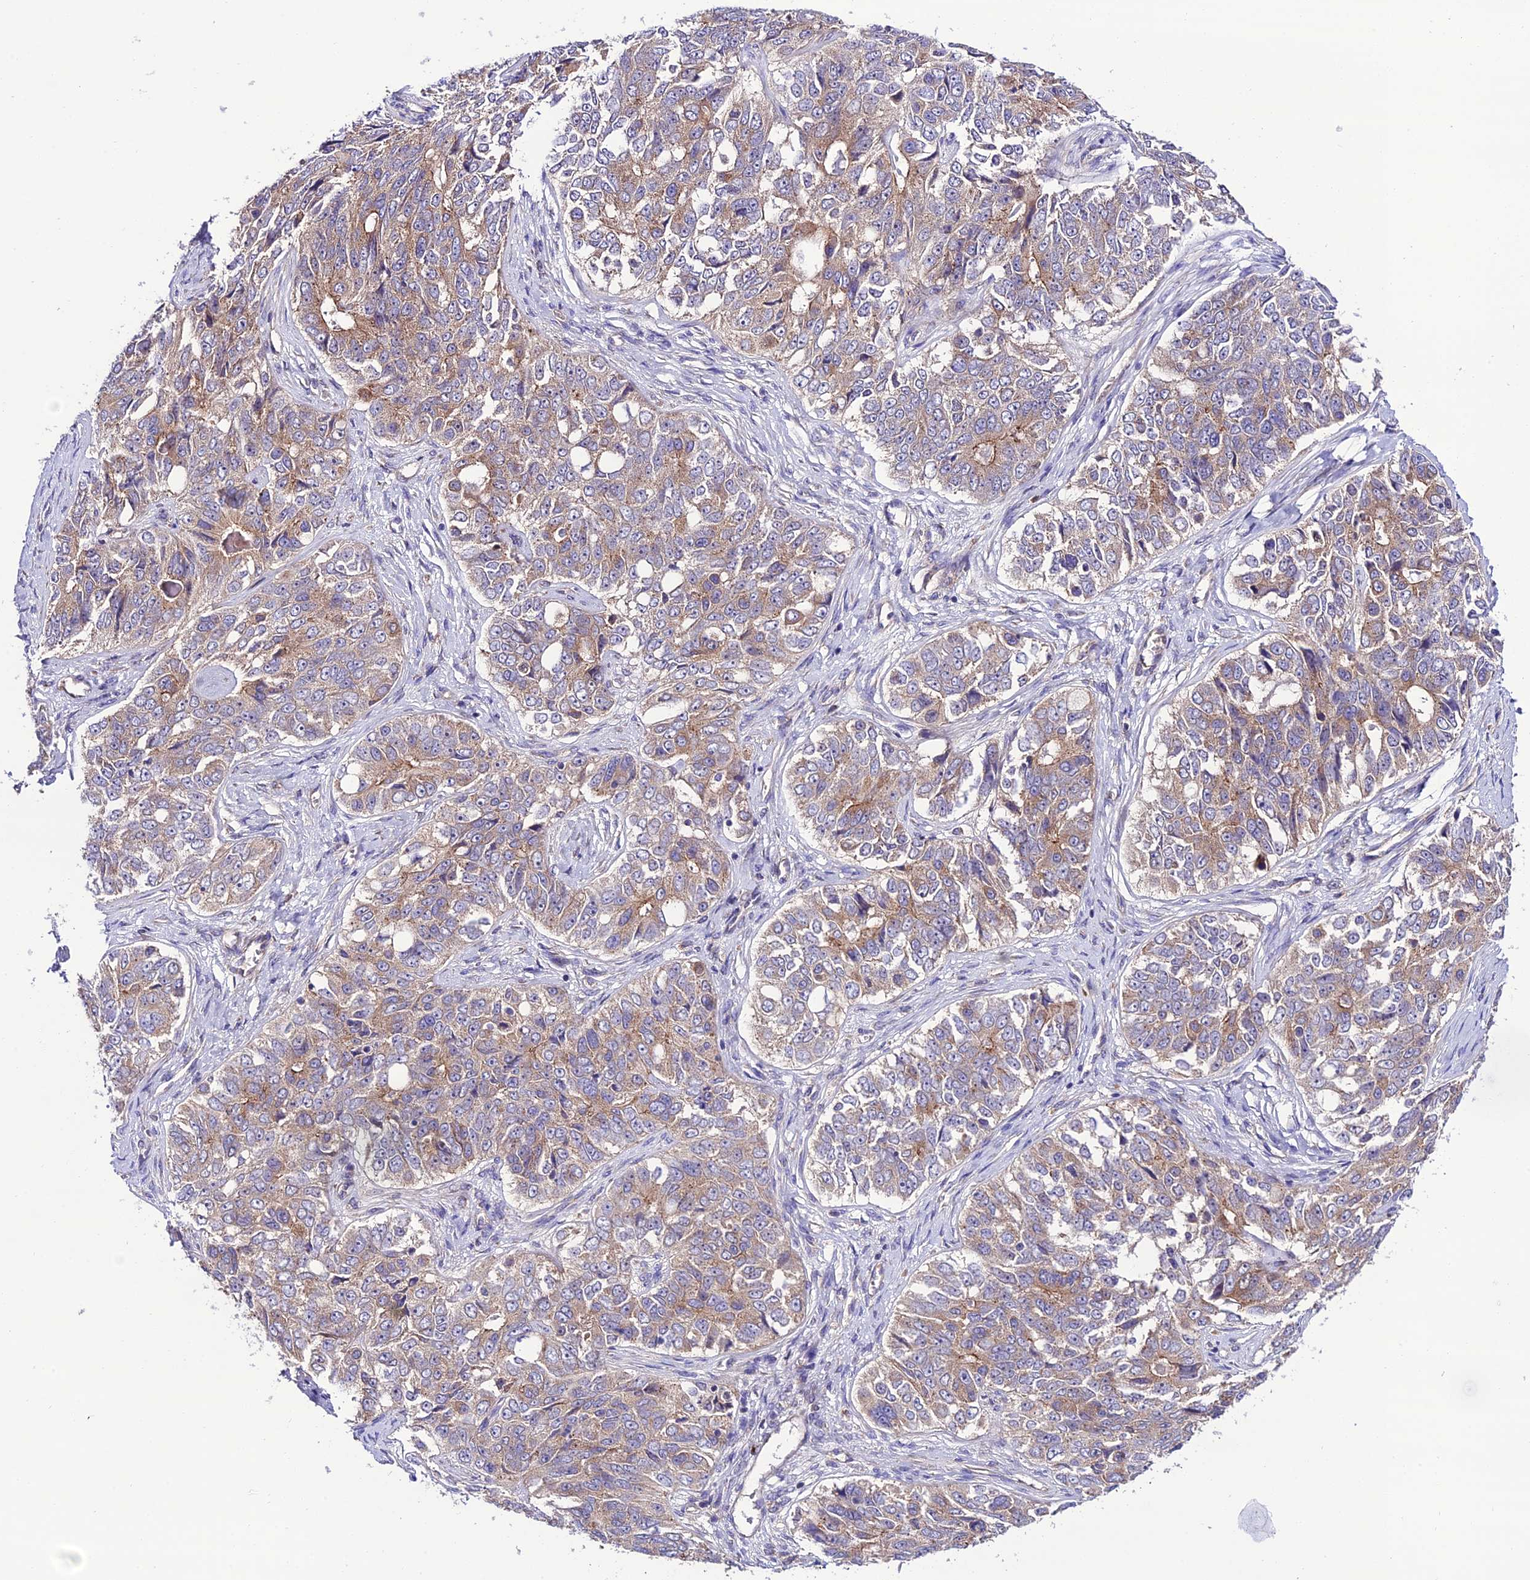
{"staining": {"intensity": "moderate", "quantity": "25%-75%", "location": "cytoplasmic/membranous"}, "tissue": "ovarian cancer", "cell_type": "Tumor cells", "image_type": "cancer", "snomed": [{"axis": "morphology", "description": "Carcinoma, endometroid"}, {"axis": "topography", "description": "Ovary"}], "caption": "Protein staining by IHC demonstrates moderate cytoplasmic/membranous expression in about 25%-75% of tumor cells in ovarian endometroid carcinoma. The staining was performed using DAB (3,3'-diaminobenzidine) to visualize the protein expression in brown, while the nuclei were stained in blue with hematoxylin (Magnification: 20x).", "gene": "LACTB2", "patient": {"sex": "female", "age": 51}}